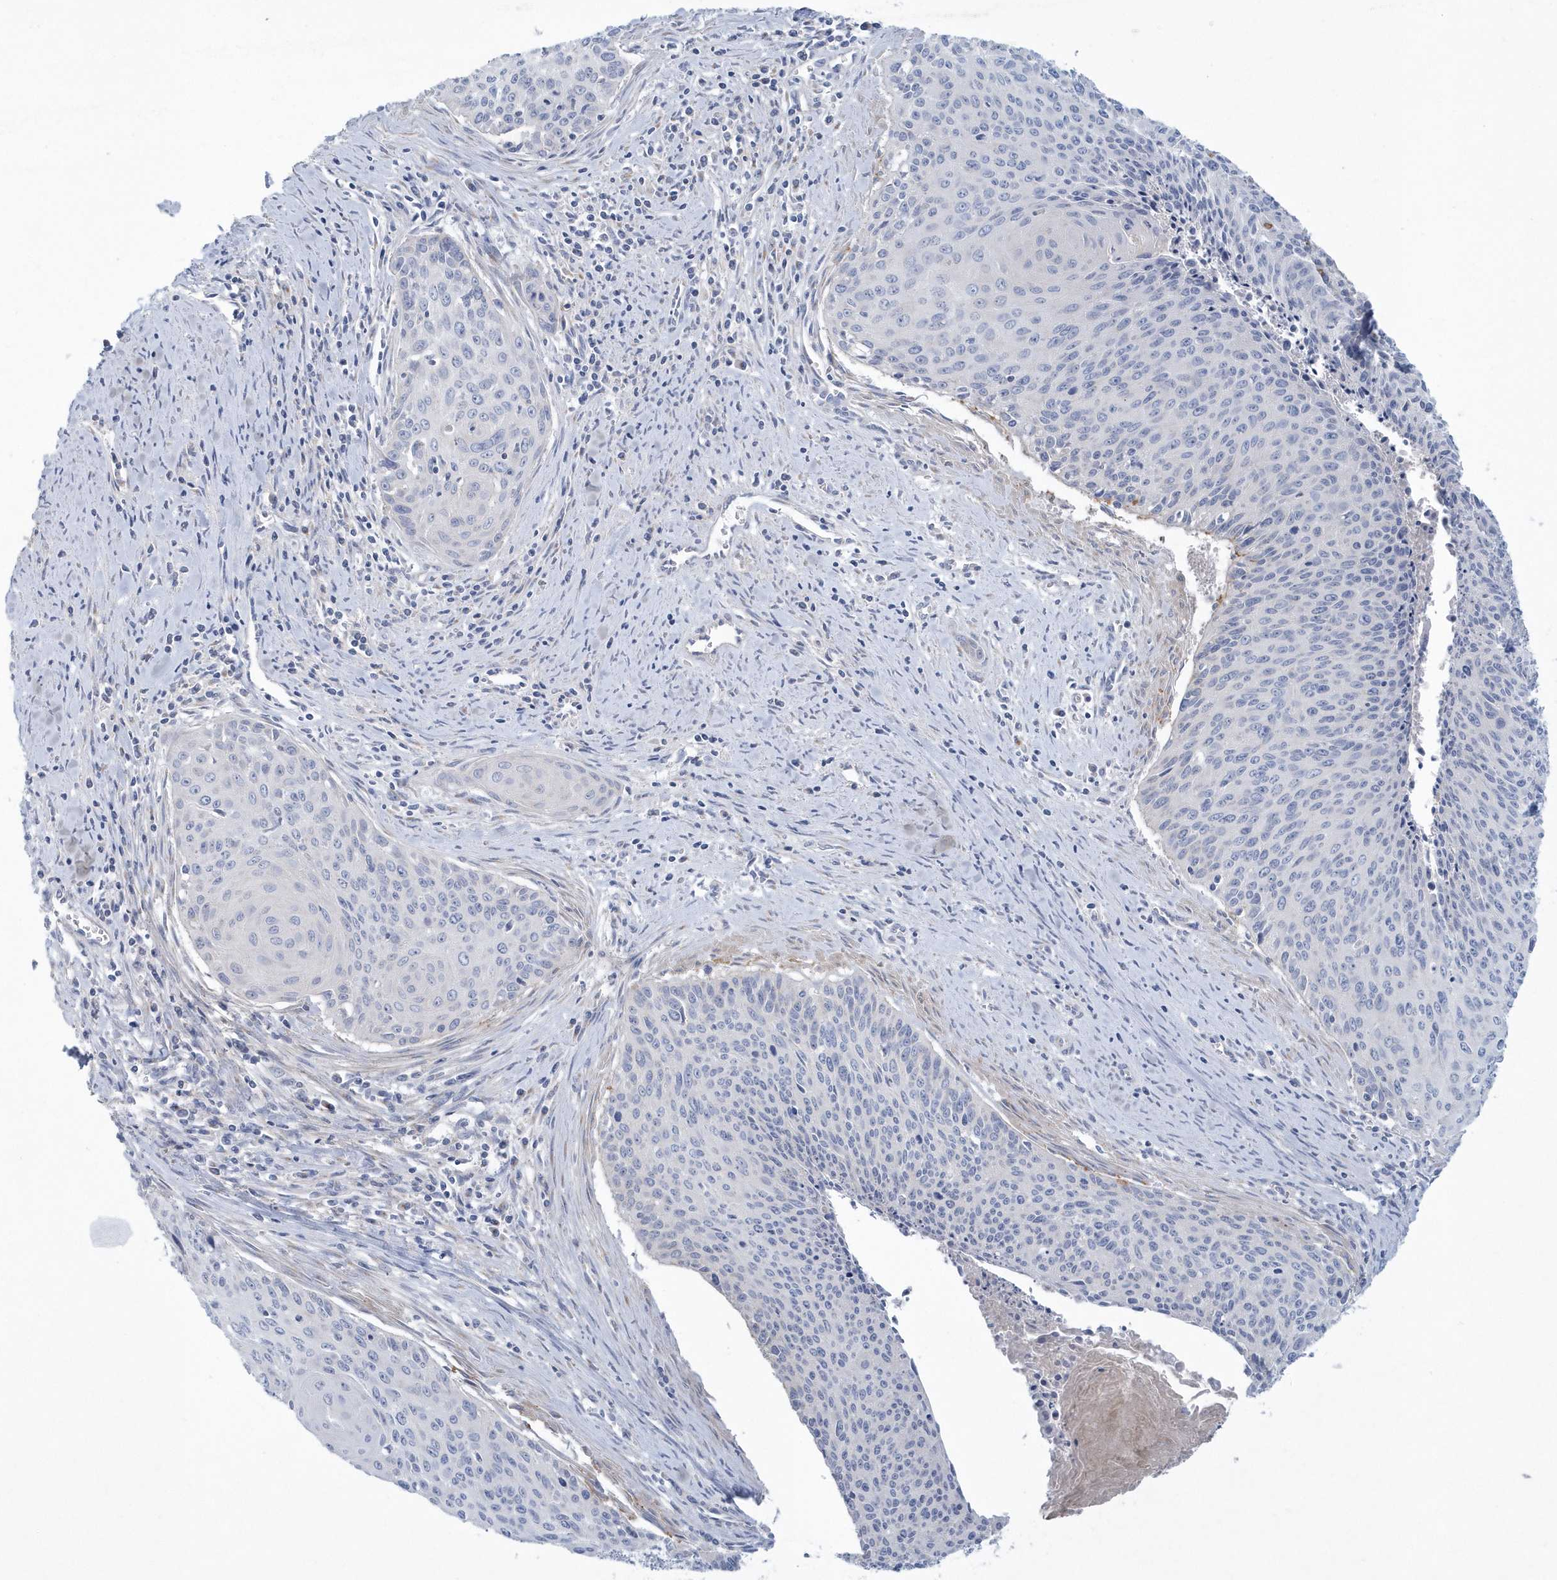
{"staining": {"intensity": "negative", "quantity": "none", "location": "none"}, "tissue": "cervical cancer", "cell_type": "Tumor cells", "image_type": "cancer", "snomed": [{"axis": "morphology", "description": "Squamous cell carcinoma, NOS"}, {"axis": "topography", "description": "Cervix"}], "caption": "Cervical cancer was stained to show a protein in brown. There is no significant positivity in tumor cells.", "gene": "SPATA18", "patient": {"sex": "female", "age": 55}}